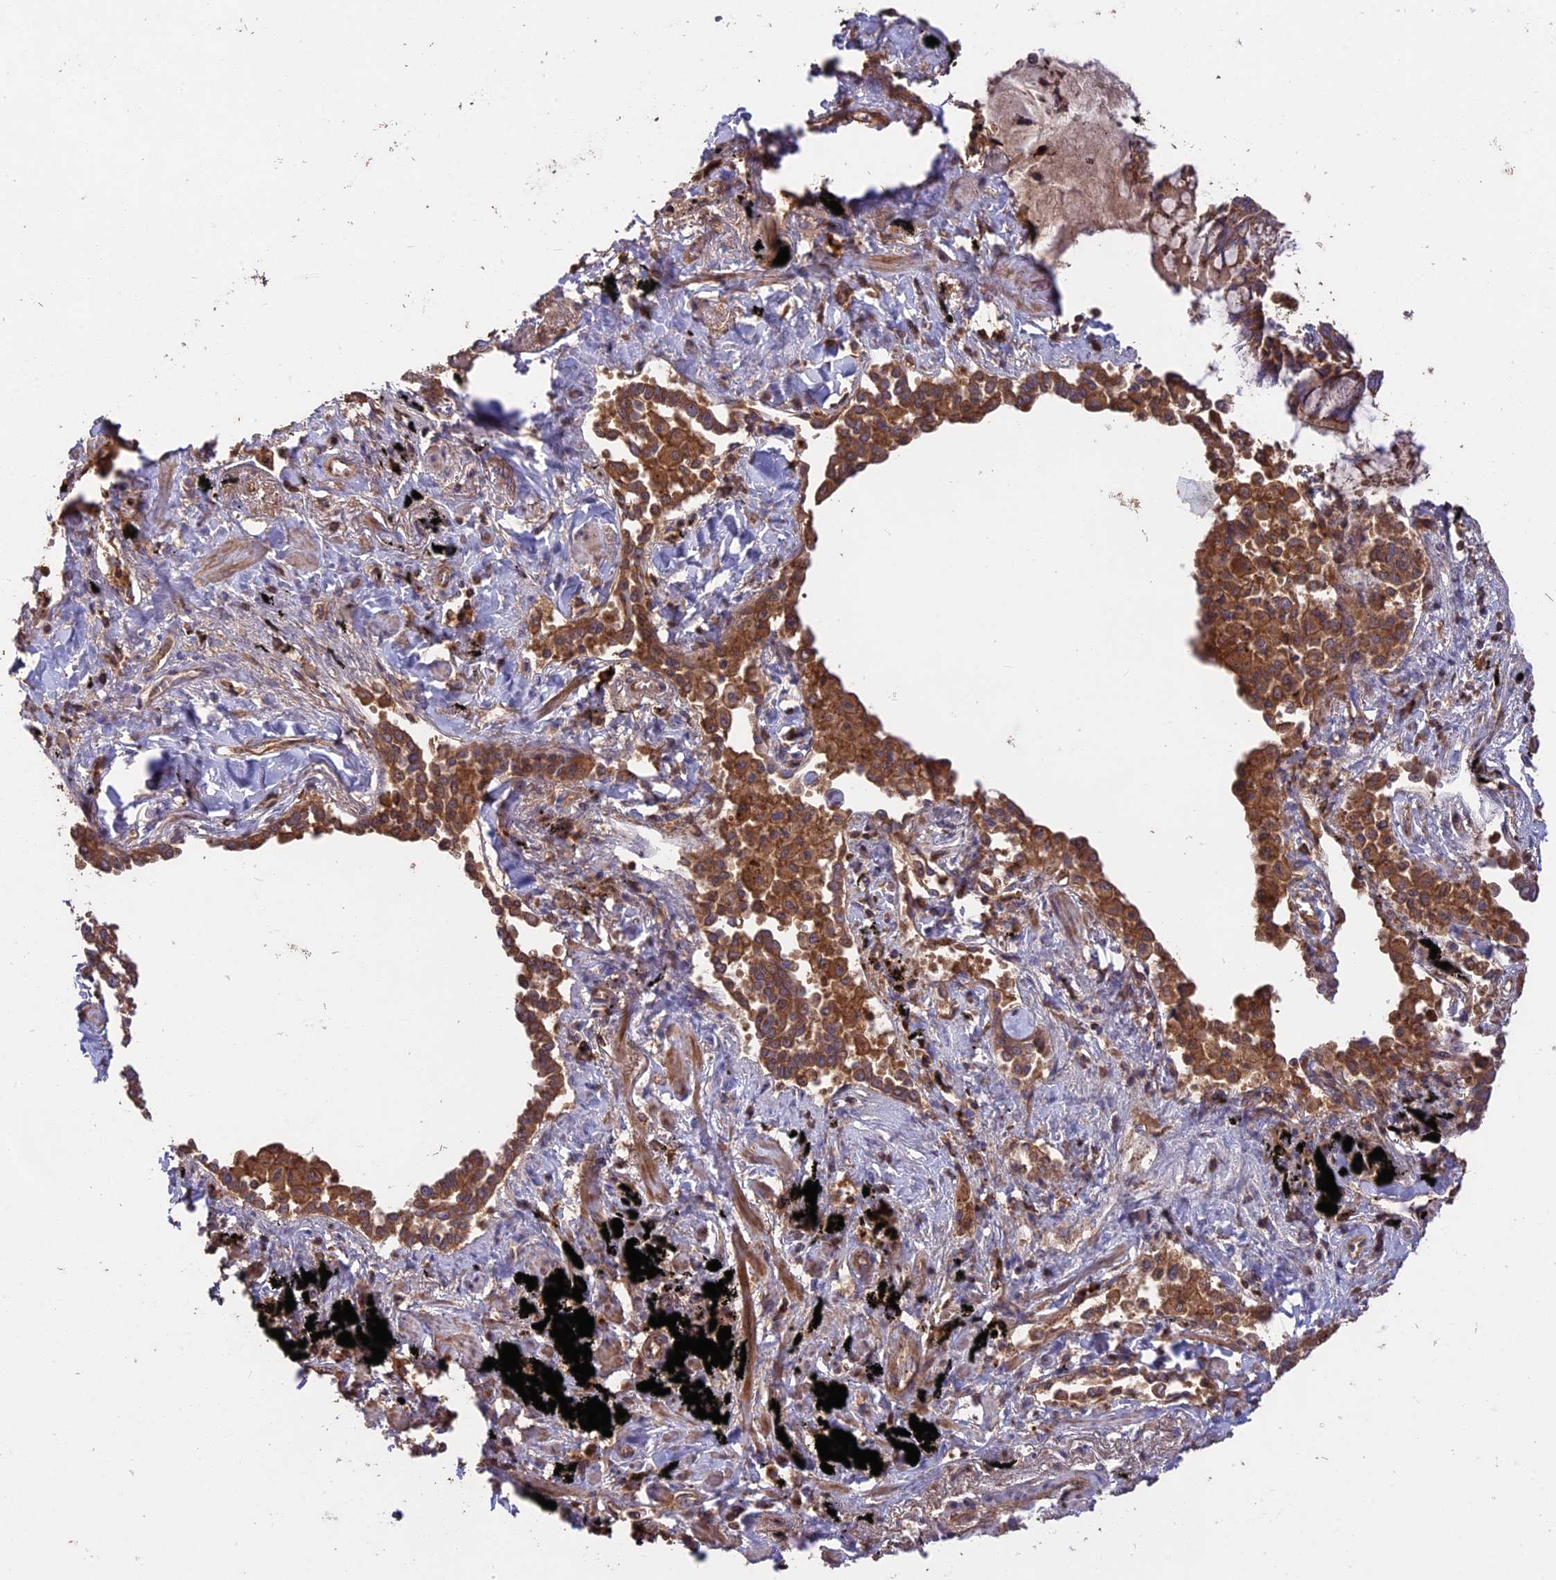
{"staining": {"intensity": "moderate", "quantity": ">75%", "location": "cytoplasmic/membranous"}, "tissue": "lung cancer", "cell_type": "Tumor cells", "image_type": "cancer", "snomed": [{"axis": "morphology", "description": "Adenocarcinoma, NOS"}, {"axis": "topography", "description": "Lung"}], "caption": "High-magnification brightfield microscopy of adenocarcinoma (lung) stained with DAB (brown) and counterstained with hematoxylin (blue). tumor cells exhibit moderate cytoplasmic/membranous staining is appreciated in approximately>75% of cells. Nuclei are stained in blue.", "gene": "NUDT8", "patient": {"sex": "male", "age": 67}}